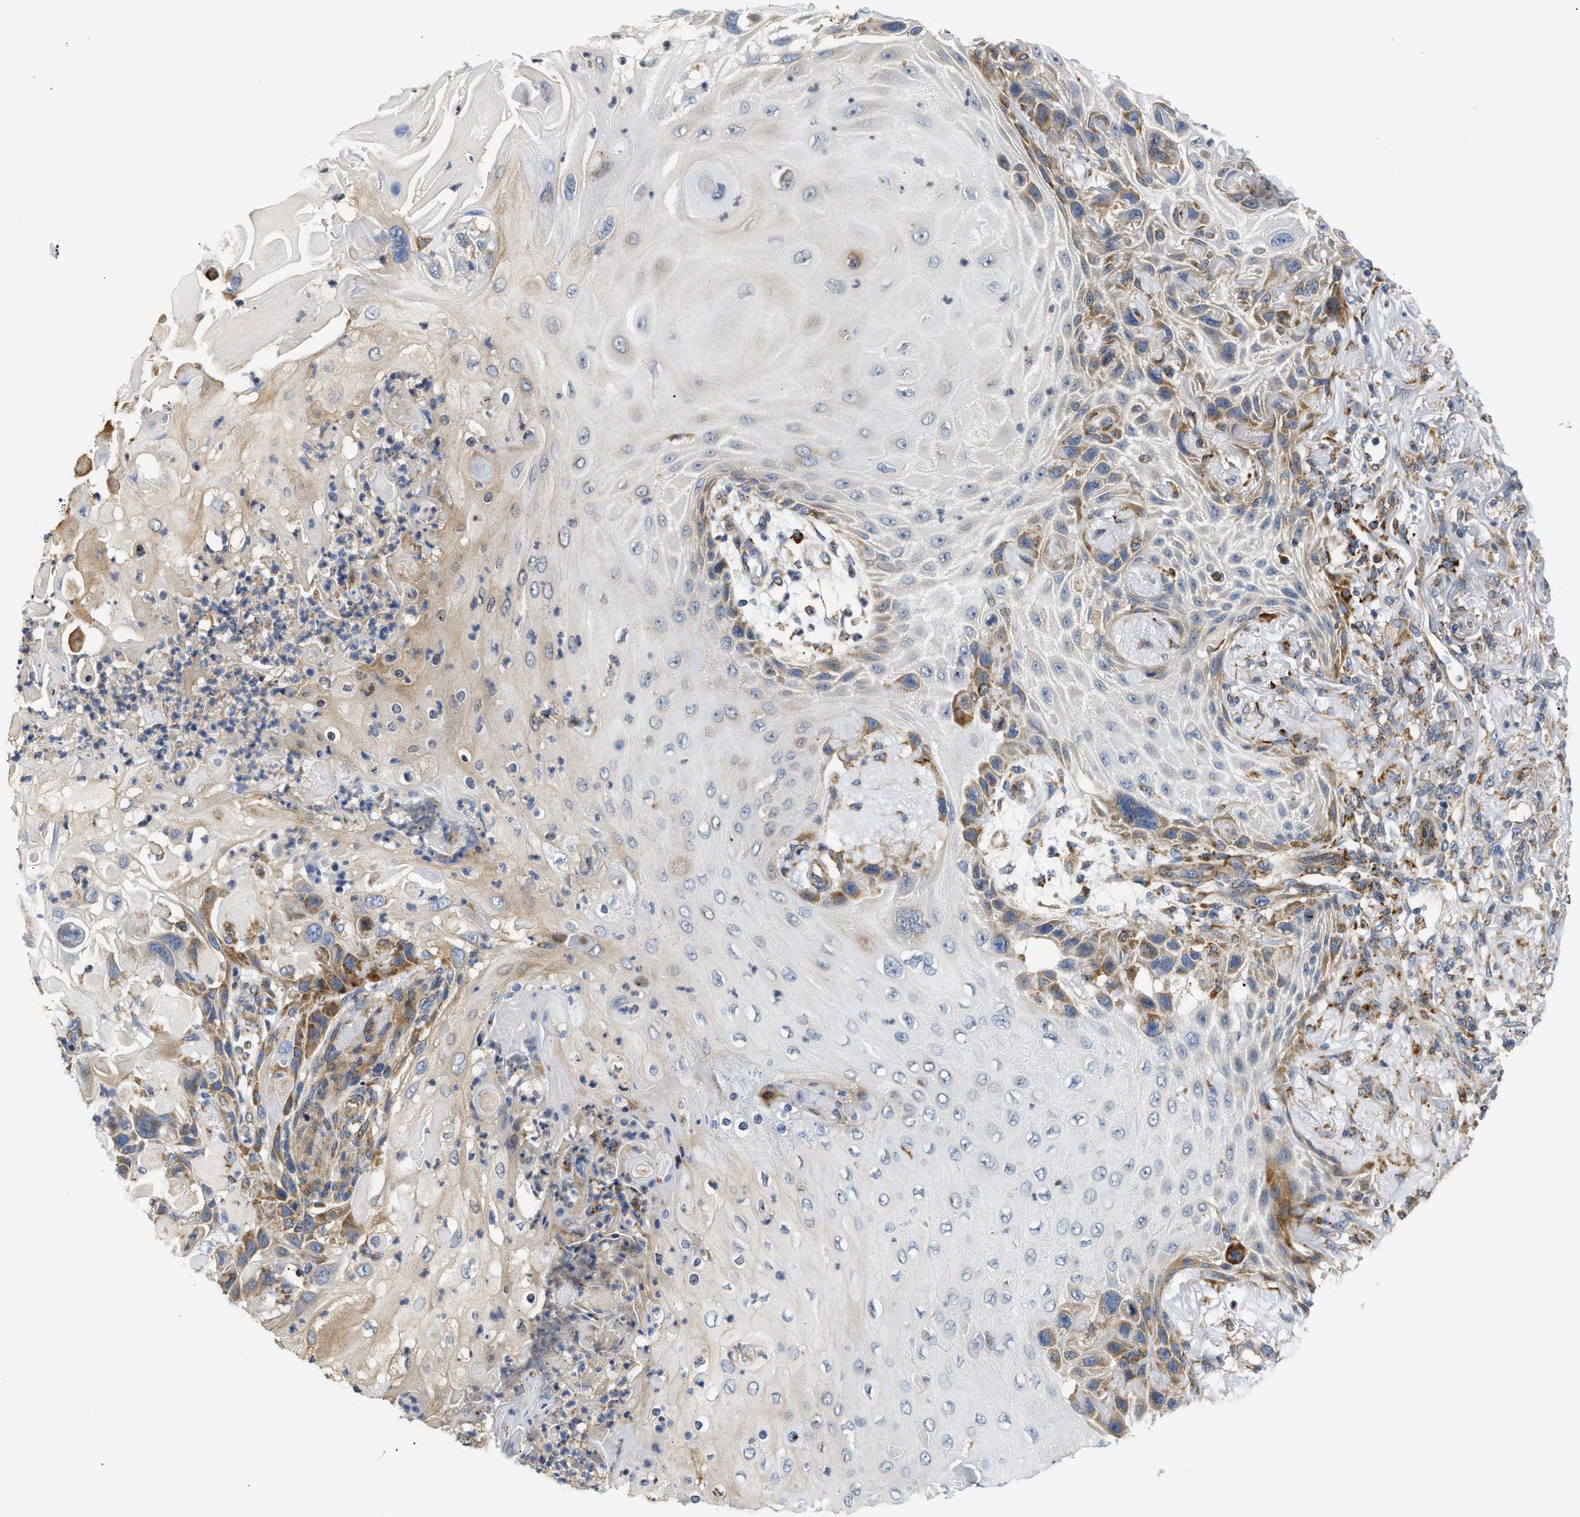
{"staining": {"intensity": "moderate", "quantity": "<25%", "location": "cytoplasmic/membranous"}, "tissue": "skin cancer", "cell_type": "Tumor cells", "image_type": "cancer", "snomed": [{"axis": "morphology", "description": "Squamous cell carcinoma, NOS"}, {"axis": "topography", "description": "Skin"}], "caption": "Moderate cytoplasmic/membranous staining for a protein is identified in about <25% of tumor cells of skin squamous cell carcinoma using IHC.", "gene": "AMZ1", "patient": {"sex": "female", "age": 77}}